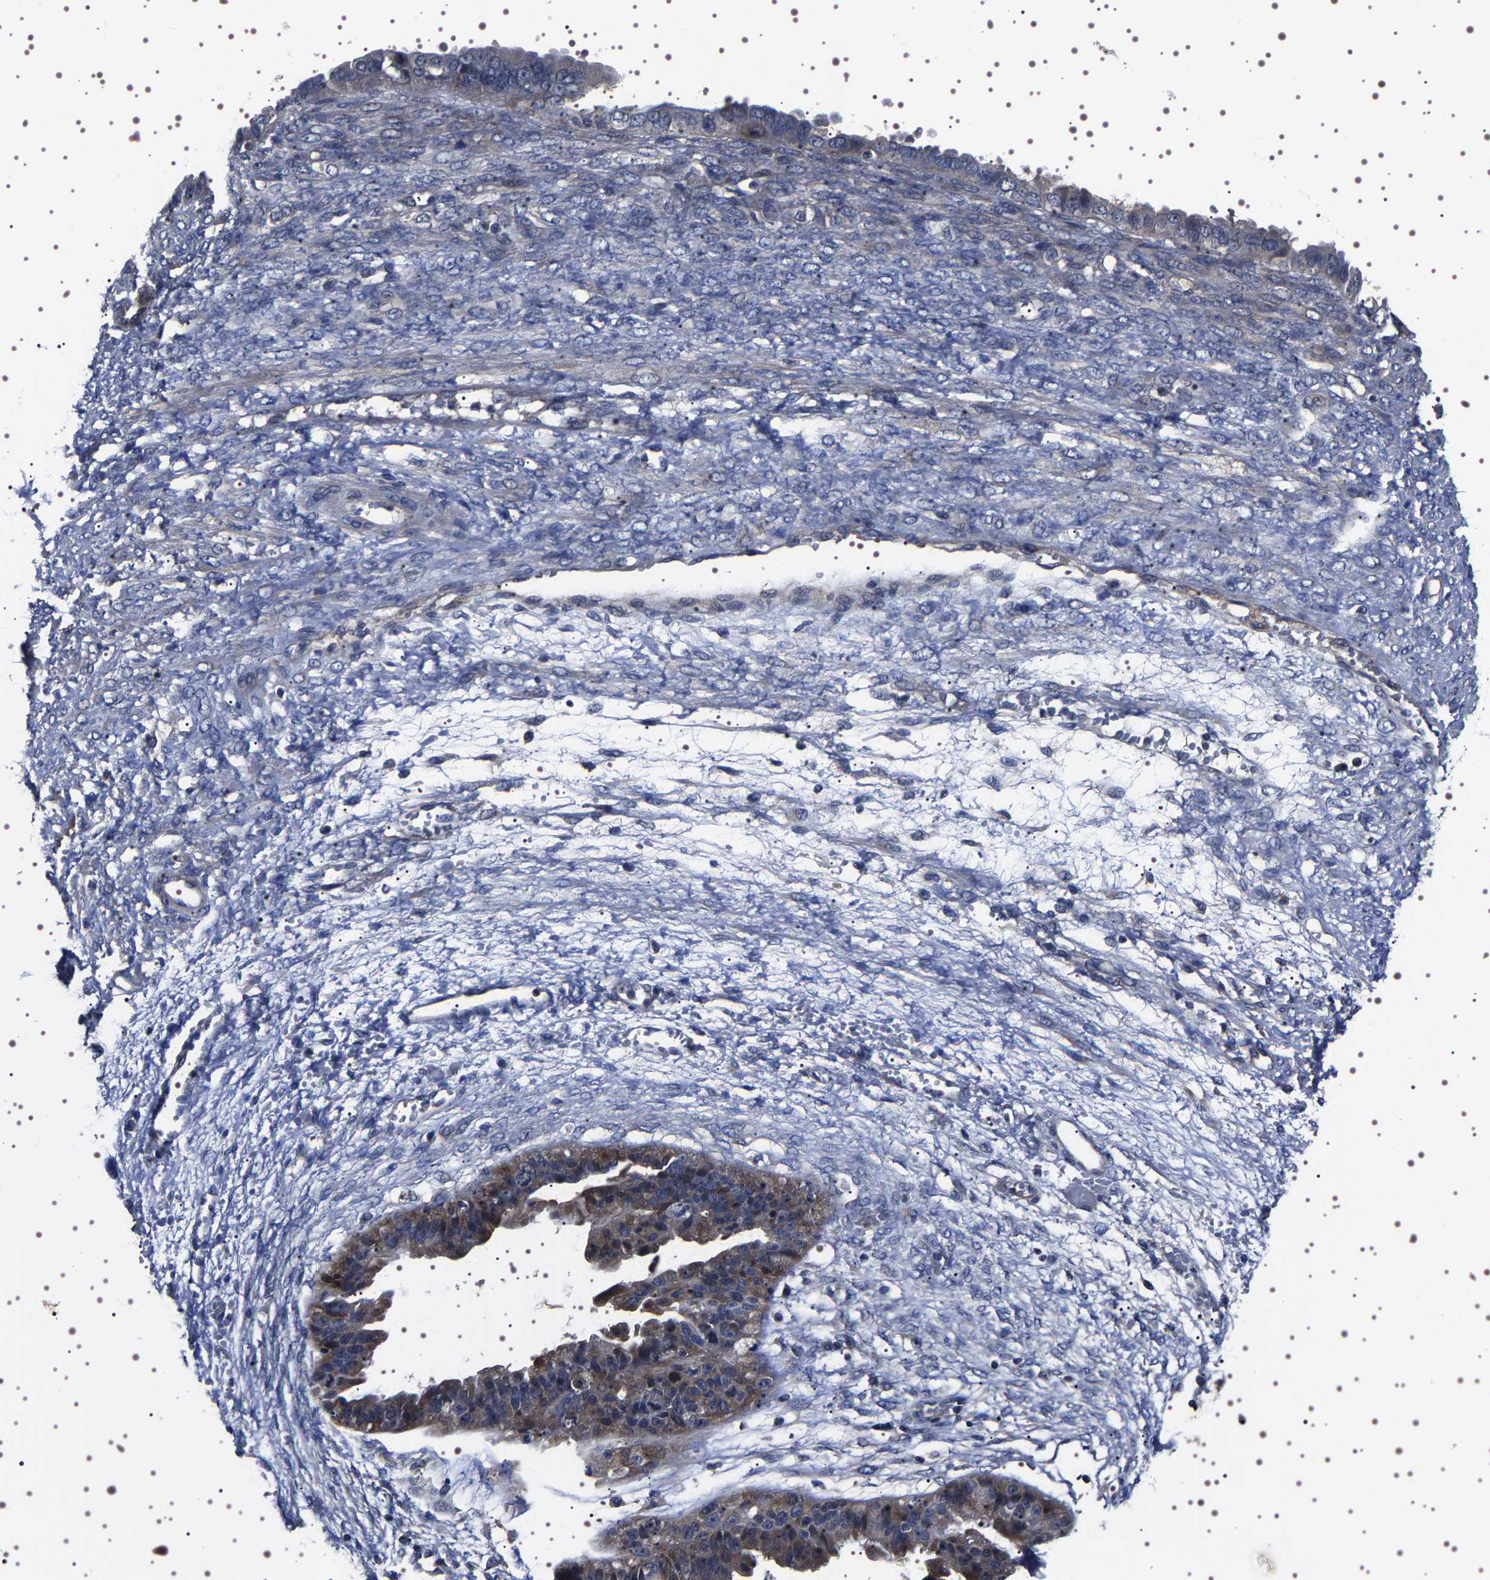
{"staining": {"intensity": "weak", "quantity": "<25%", "location": "cytoplasmic/membranous"}, "tissue": "ovarian cancer", "cell_type": "Tumor cells", "image_type": "cancer", "snomed": [{"axis": "morphology", "description": "Cystadenocarcinoma, serous, NOS"}, {"axis": "topography", "description": "Ovary"}], "caption": "Tumor cells are negative for protein expression in human ovarian cancer (serous cystadenocarcinoma). (DAB immunohistochemistry, high magnification).", "gene": "TARBP1", "patient": {"sex": "female", "age": 58}}